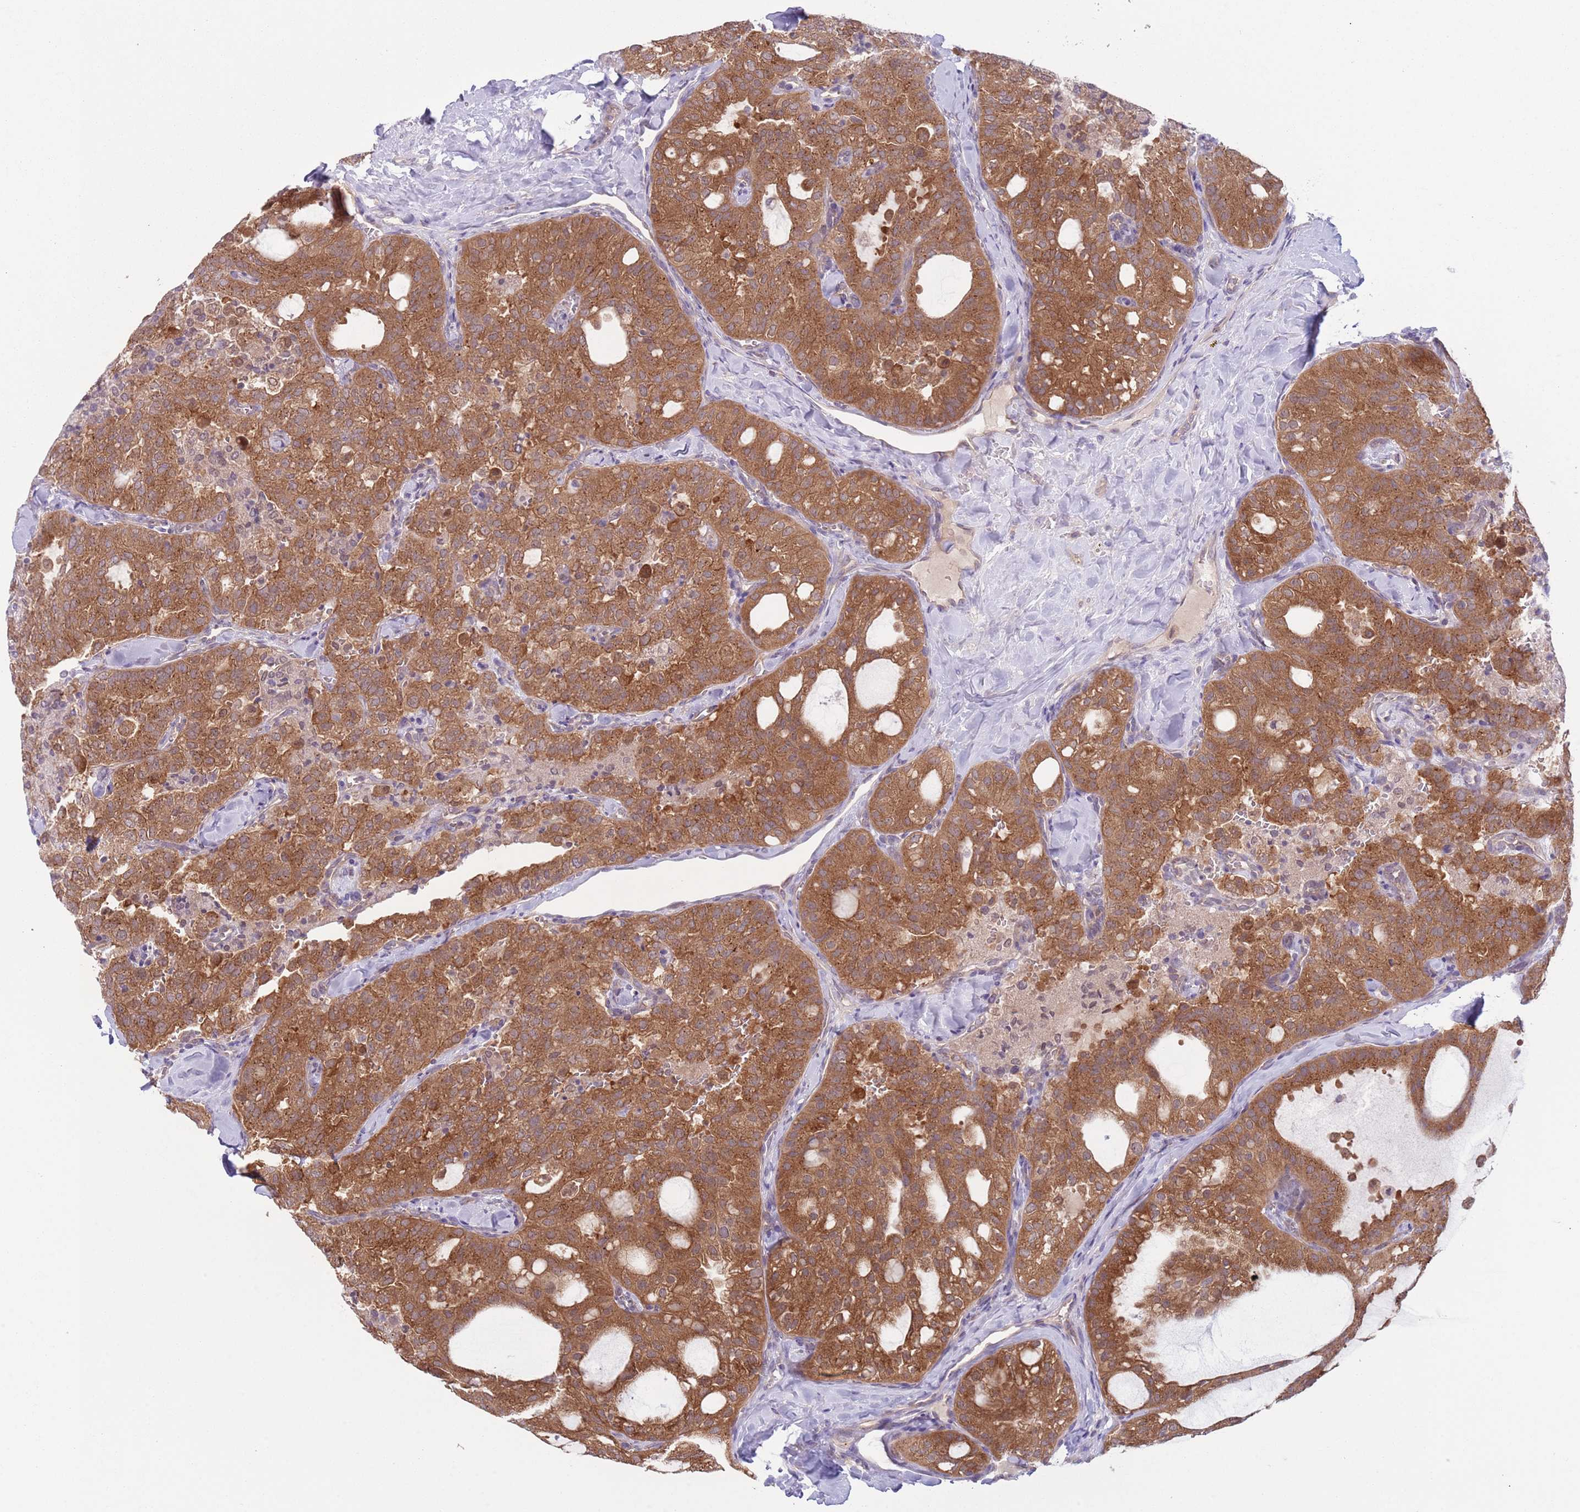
{"staining": {"intensity": "moderate", "quantity": ">75%", "location": "cytoplasmic/membranous"}, "tissue": "thyroid cancer", "cell_type": "Tumor cells", "image_type": "cancer", "snomed": [{"axis": "morphology", "description": "Follicular adenoma carcinoma, NOS"}, {"axis": "topography", "description": "Thyroid gland"}], "caption": "Immunohistochemical staining of thyroid follicular adenoma carcinoma displays medium levels of moderate cytoplasmic/membranous protein positivity in approximately >75% of tumor cells.", "gene": "COPE", "patient": {"sex": "male", "age": 75}}